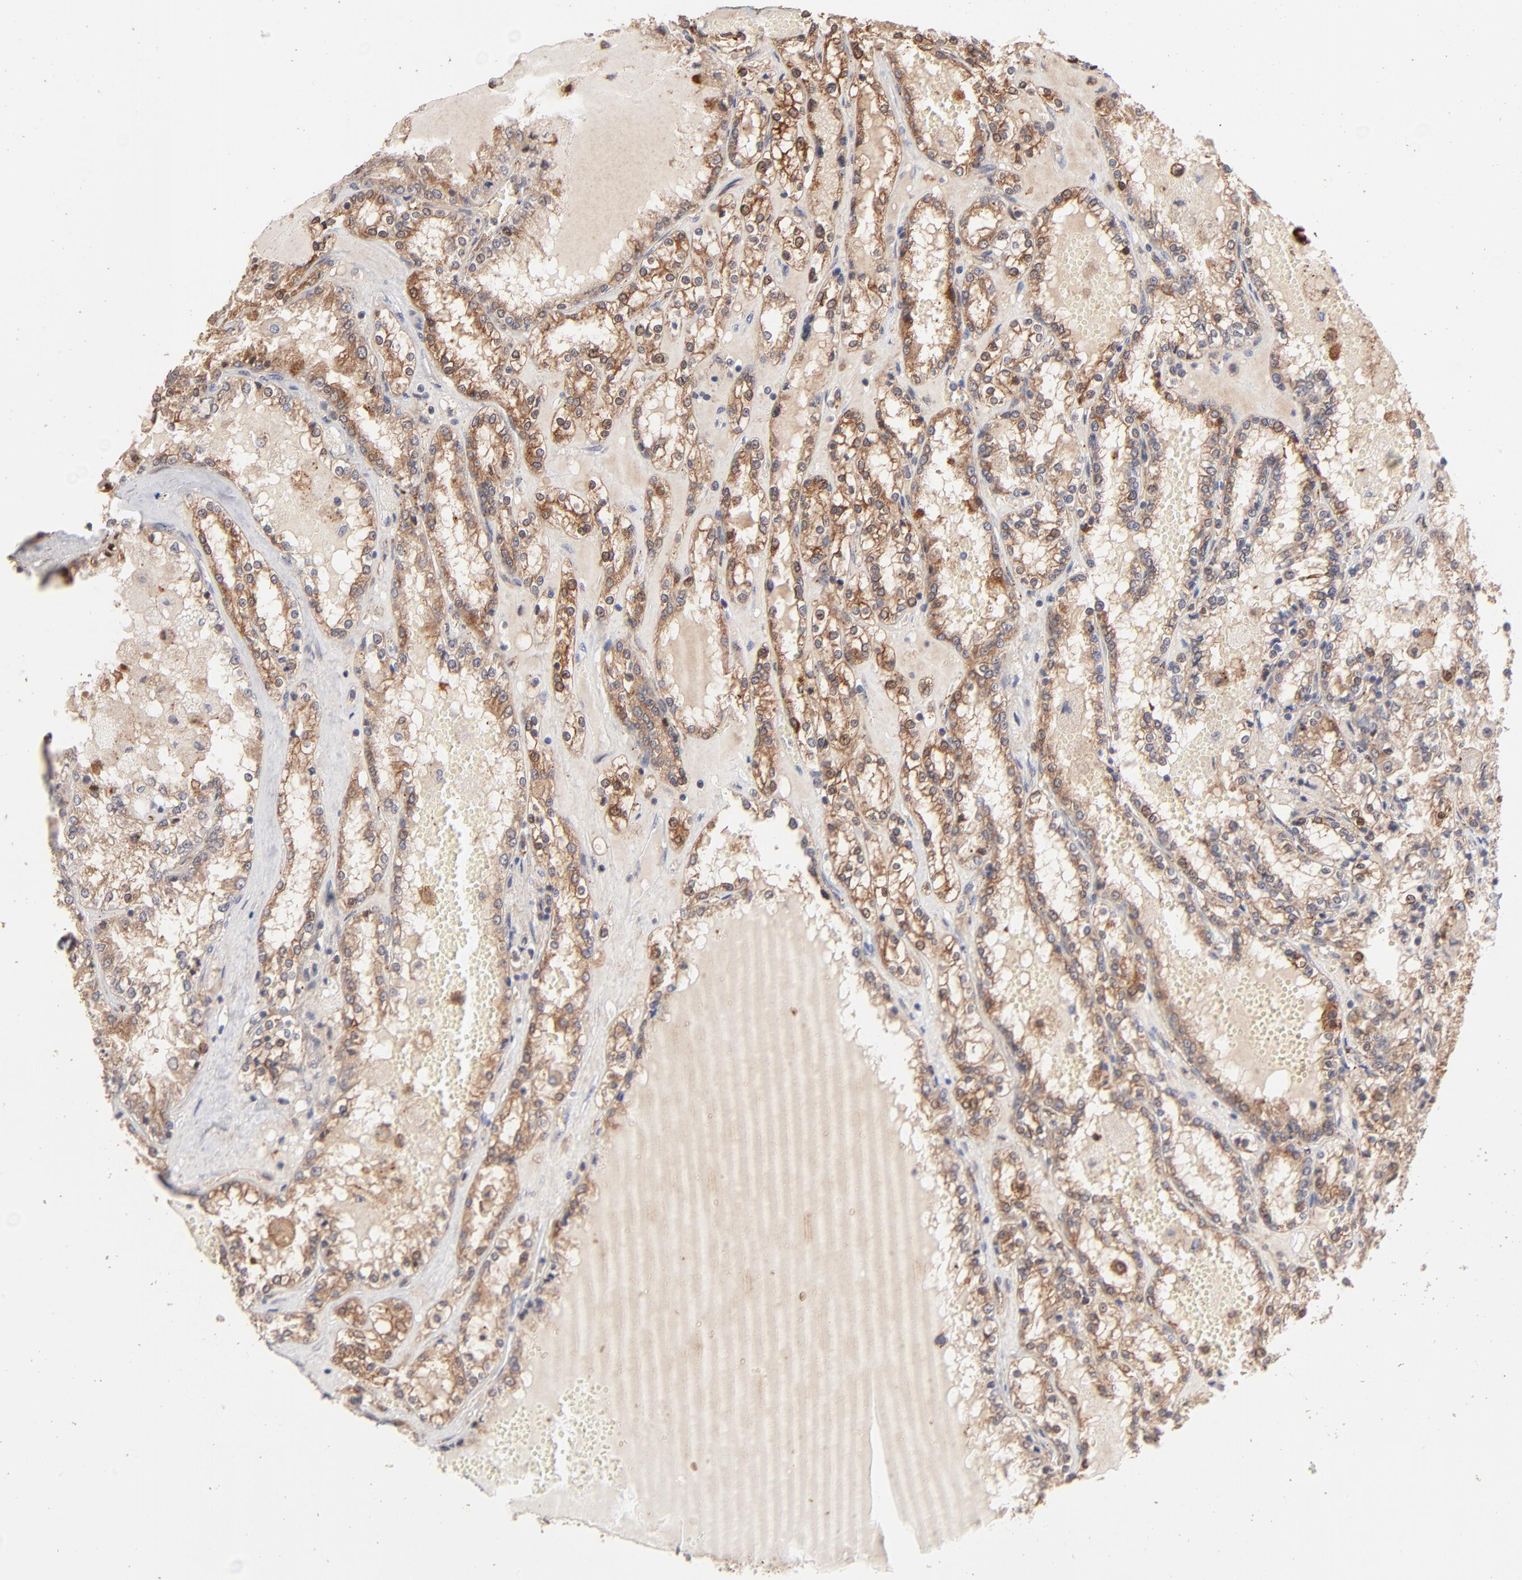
{"staining": {"intensity": "moderate", "quantity": ">75%", "location": "cytoplasmic/membranous"}, "tissue": "renal cancer", "cell_type": "Tumor cells", "image_type": "cancer", "snomed": [{"axis": "morphology", "description": "Adenocarcinoma, NOS"}, {"axis": "topography", "description": "Kidney"}], "caption": "Brown immunohistochemical staining in adenocarcinoma (renal) demonstrates moderate cytoplasmic/membranous positivity in approximately >75% of tumor cells. The protein is shown in brown color, while the nuclei are stained blue.", "gene": "IVNS1ABP", "patient": {"sex": "female", "age": 56}}